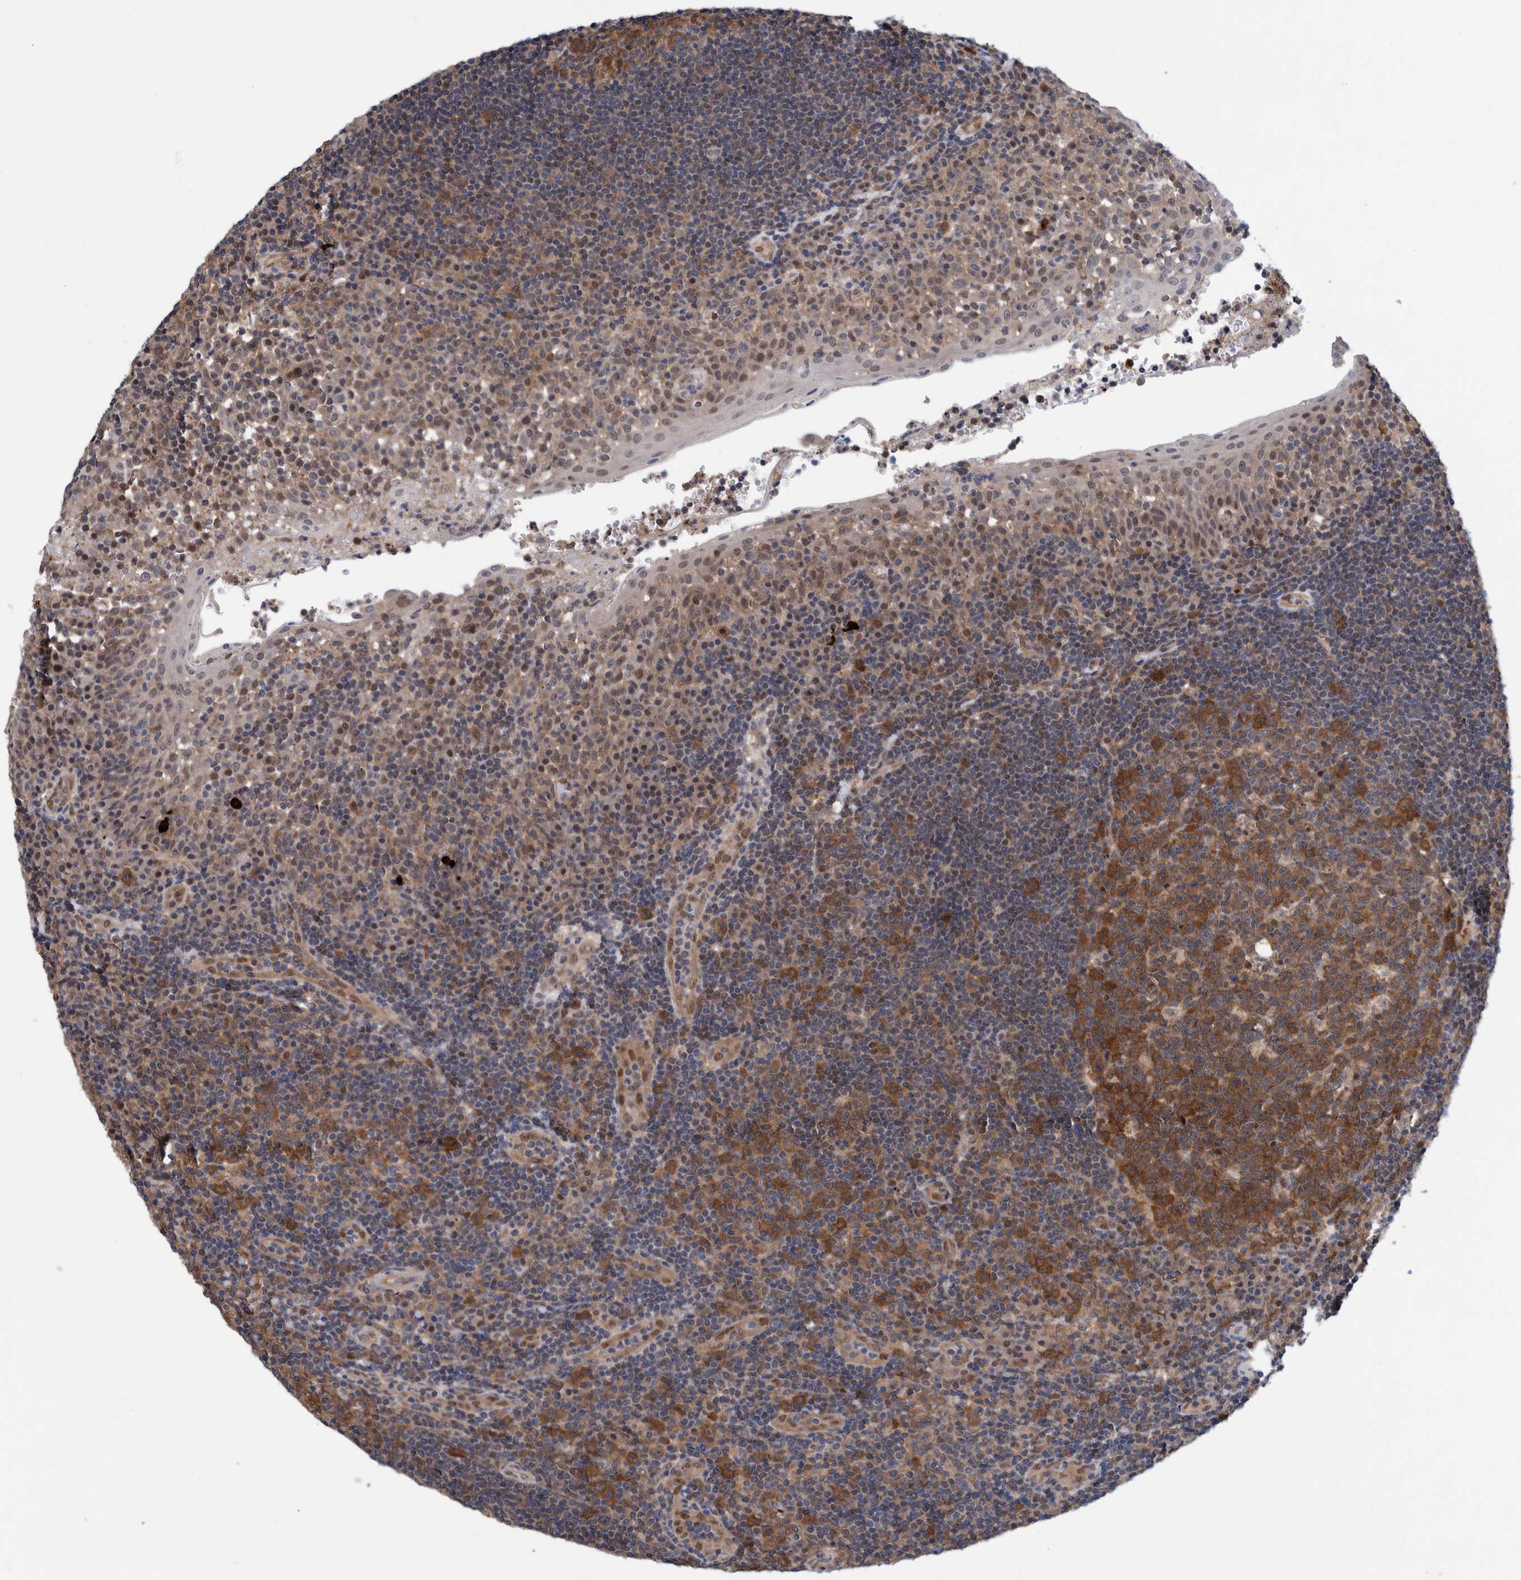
{"staining": {"intensity": "strong", "quantity": ">75%", "location": "cytoplasmic/membranous"}, "tissue": "tonsil", "cell_type": "Germinal center cells", "image_type": "normal", "snomed": [{"axis": "morphology", "description": "Normal tissue, NOS"}, {"axis": "topography", "description": "Tonsil"}], "caption": "Immunohistochemistry of benign human tonsil shows high levels of strong cytoplasmic/membranous positivity in approximately >75% of germinal center cells. (brown staining indicates protein expression, while blue staining denotes nuclei).", "gene": "PFAS", "patient": {"sex": "female", "age": 40}}